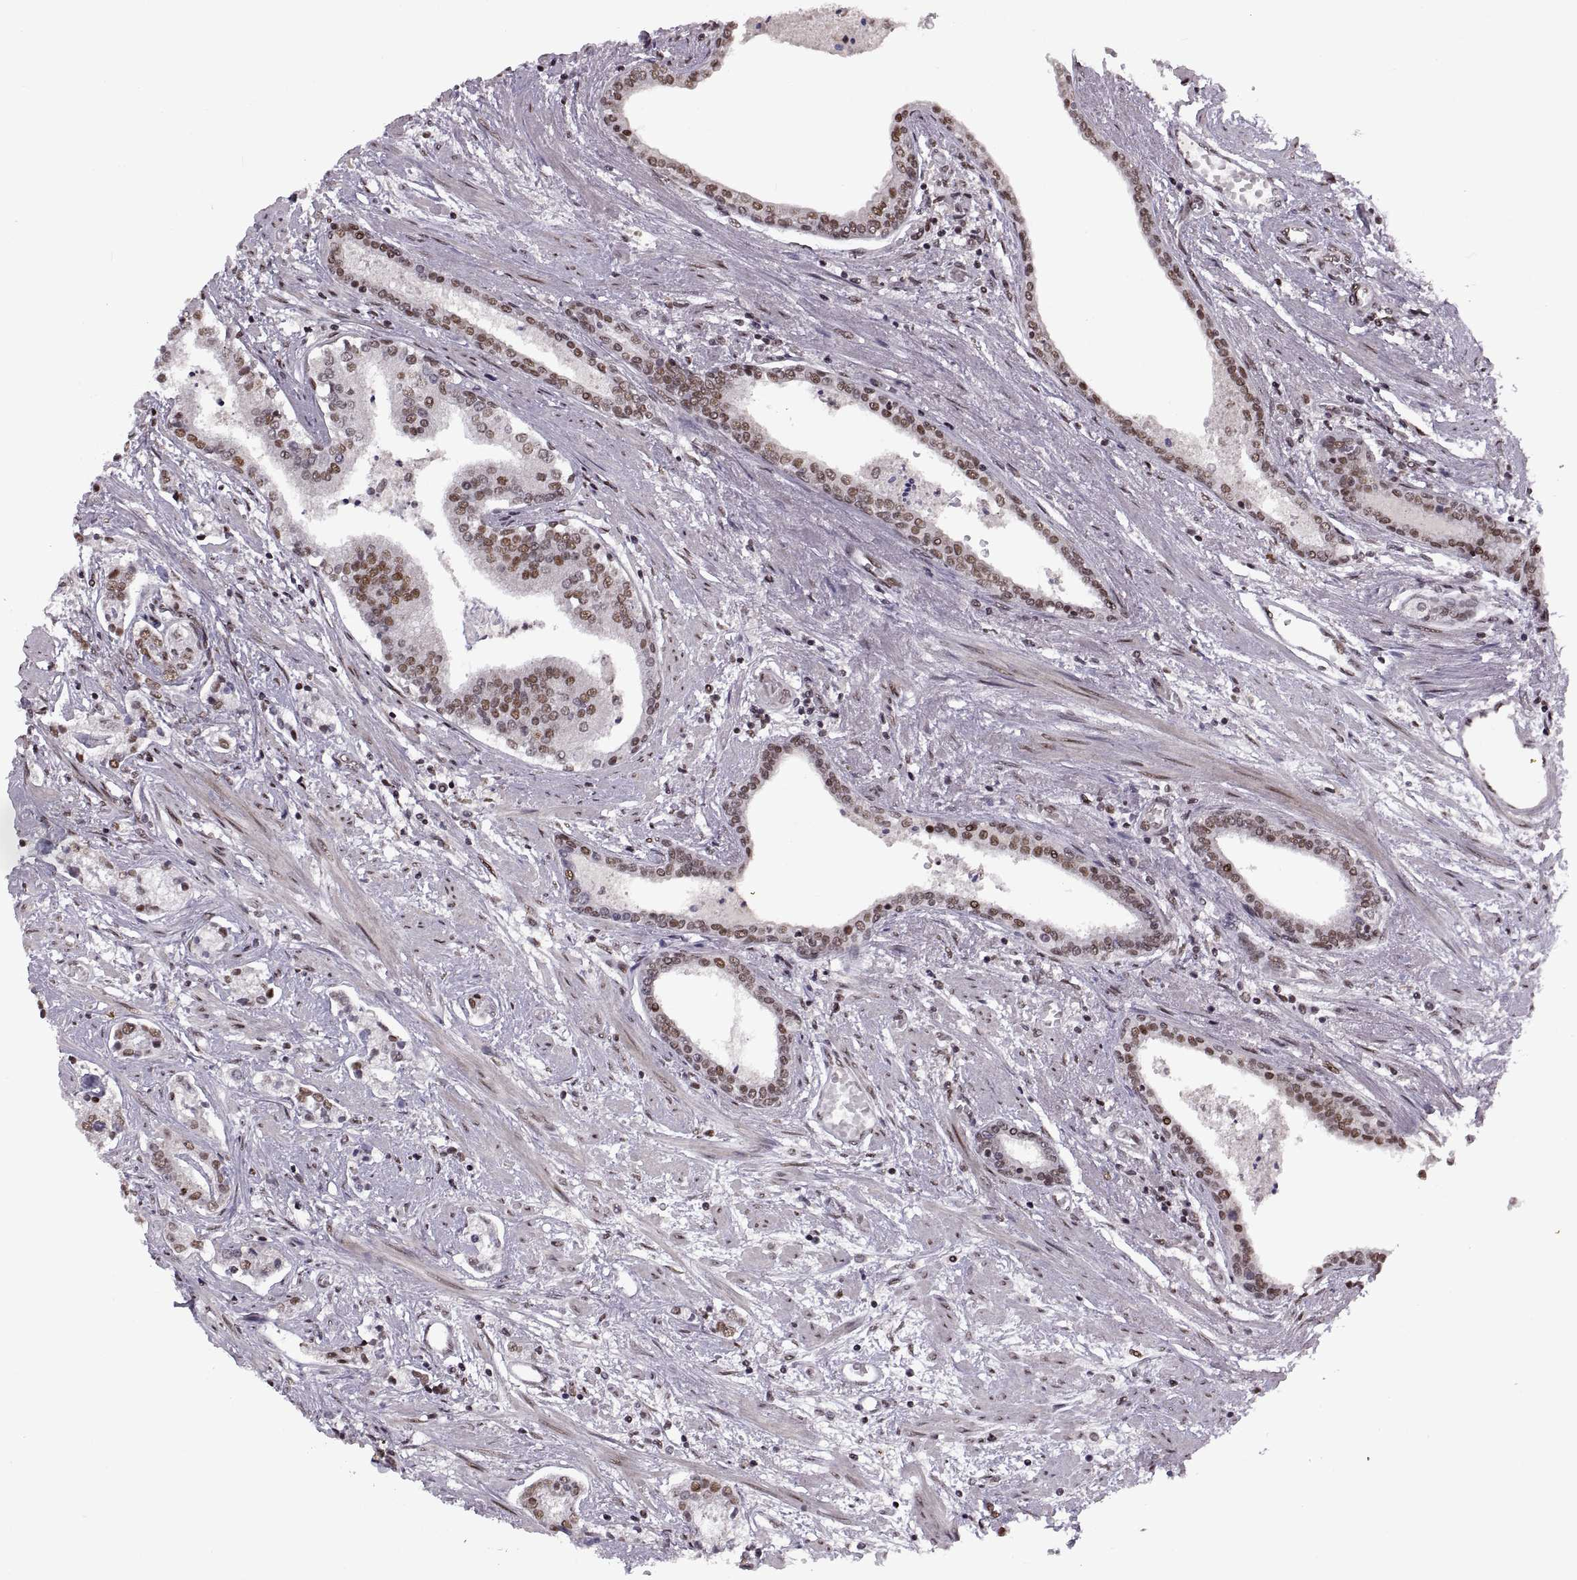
{"staining": {"intensity": "moderate", "quantity": "25%-75%", "location": "nuclear"}, "tissue": "prostate cancer", "cell_type": "Tumor cells", "image_type": "cancer", "snomed": [{"axis": "morphology", "description": "Adenocarcinoma, NOS"}, {"axis": "topography", "description": "Prostate"}], "caption": "Immunohistochemical staining of prostate cancer (adenocarcinoma) shows moderate nuclear protein staining in approximately 25%-75% of tumor cells.", "gene": "MT1E", "patient": {"sex": "male", "age": 64}}